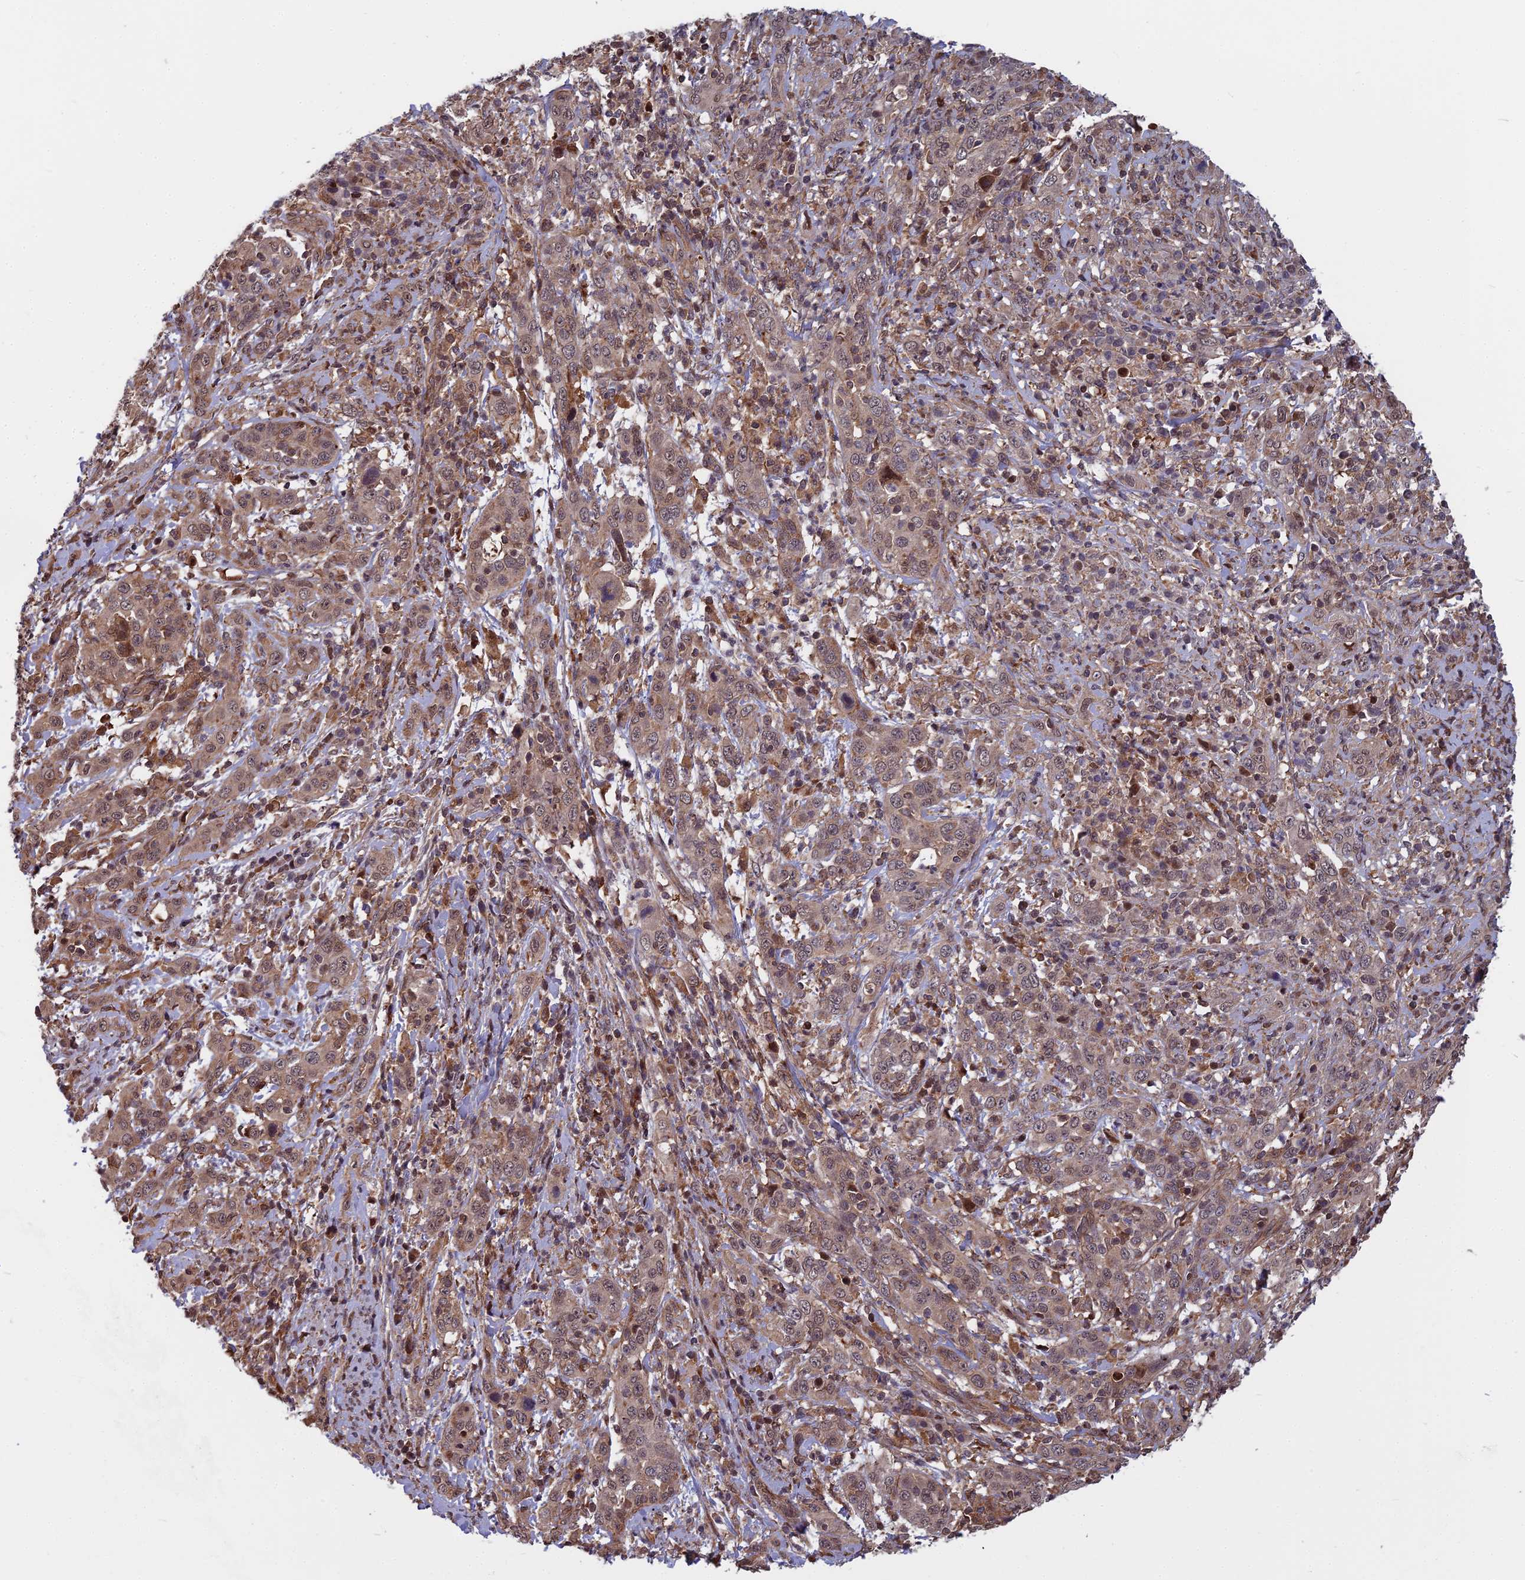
{"staining": {"intensity": "moderate", "quantity": ">75%", "location": "cytoplasmic/membranous,nuclear"}, "tissue": "cervical cancer", "cell_type": "Tumor cells", "image_type": "cancer", "snomed": [{"axis": "morphology", "description": "Squamous cell carcinoma, NOS"}, {"axis": "topography", "description": "Cervix"}], "caption": "This photomicrograph shows IHC staining of cervical squamous cell carcinoma, with medium moderate cytoplasmic/membranous and nuclear expression in approximately >75% of tumor cells.", "gene": "COMMD2", "patient": {"sex": "female", "age": 46}}